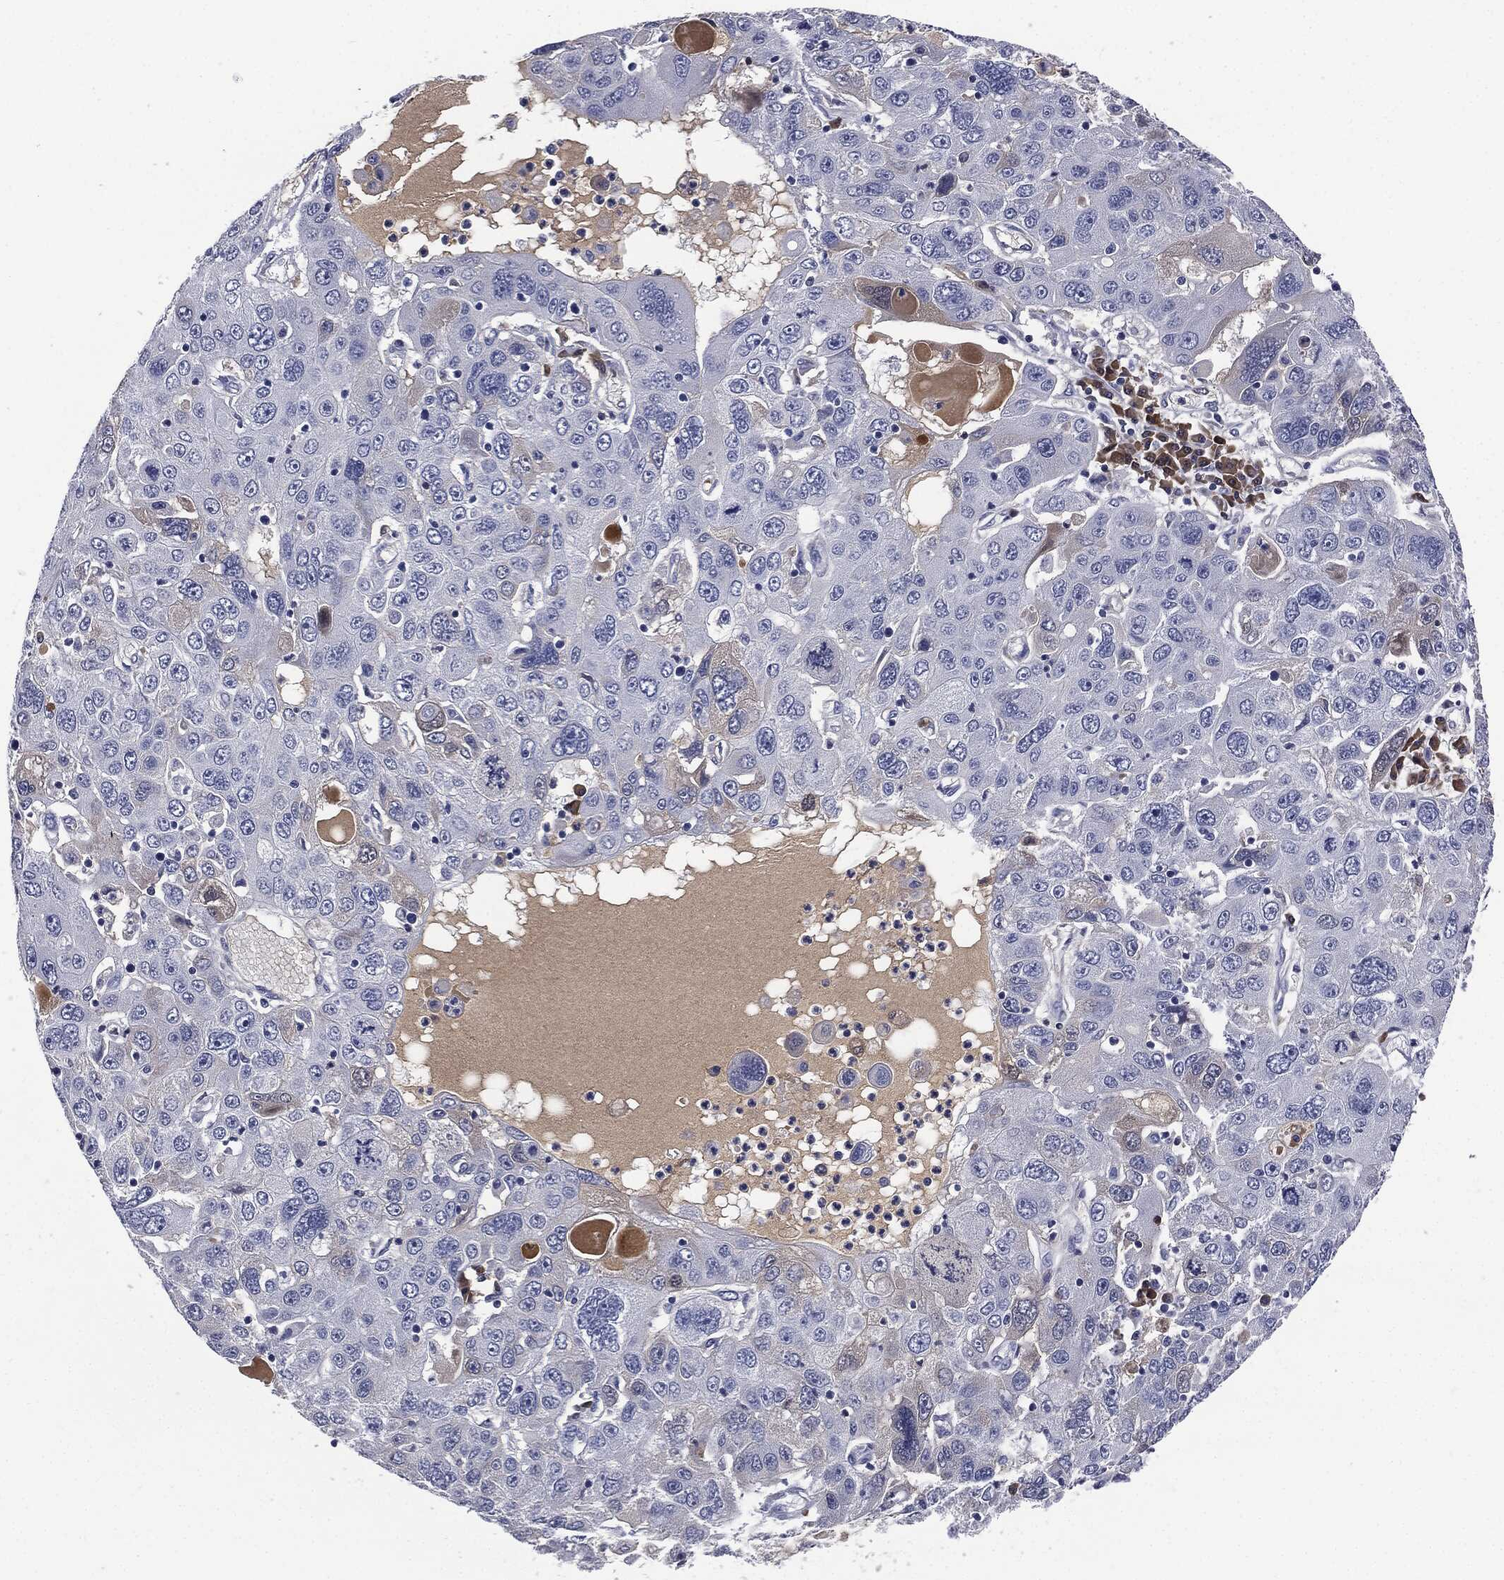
{"staining": {"intensity": "negative", "quantity": "none", "location": "none"}, "tissue": "stomach cancer", "cell_type": "Tumor cells", "image_type": "cancer", "snomed": [{"axis": "morphology", "description": "Adenocarcinoma, NOS"}, {"axis": "topography", "description": "Stomach"}], "caption": "A photomicrograph of human adenocarcinoma (stomach) is negative for staining in tumor cells.", "gene": "SIGLEC7", "patient": {"sex": "male", "age": 56}}